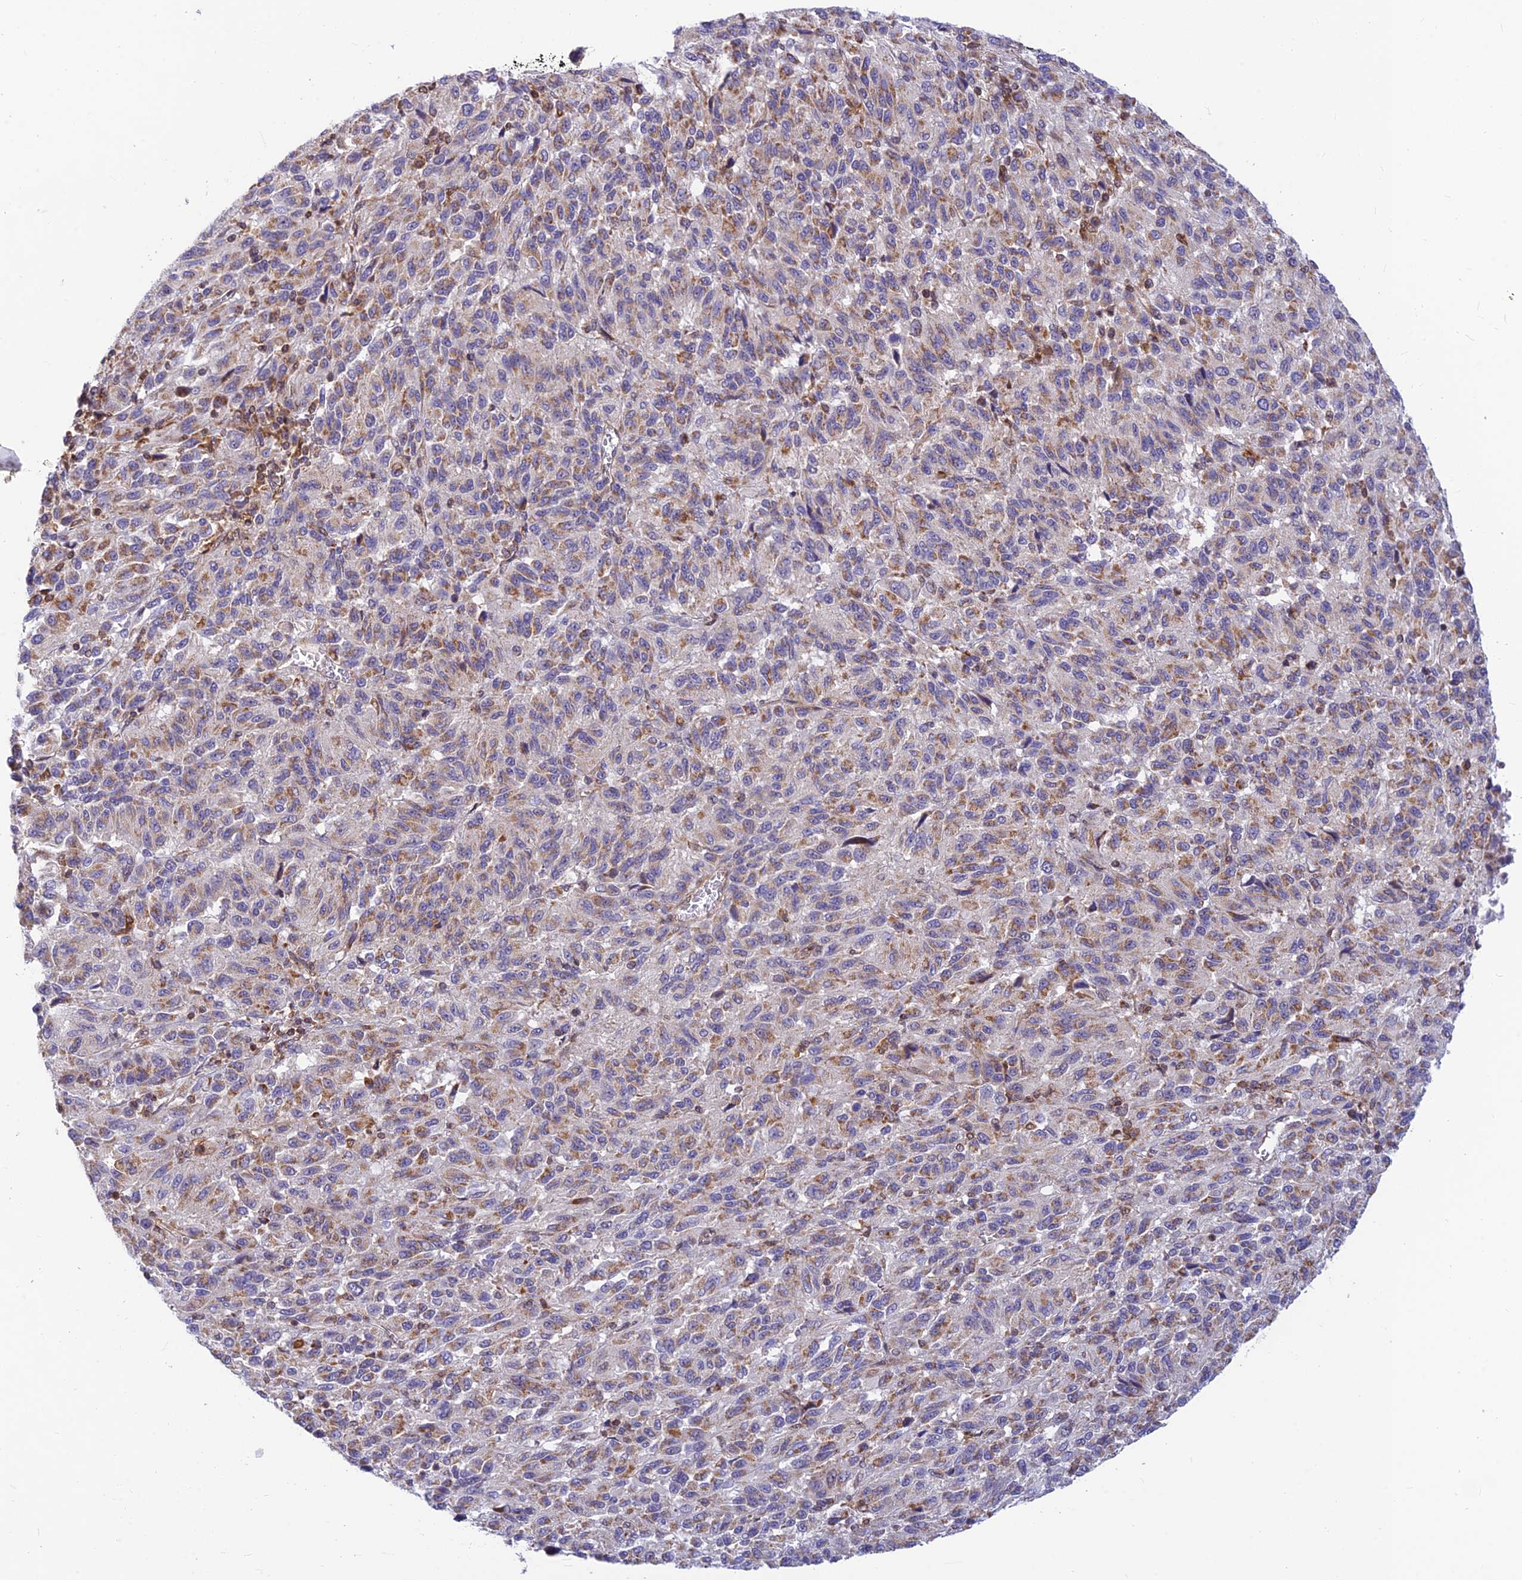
{"staining": {"intensity": "weak", "quantity": "25%-75%", "location": "cytoplasmic/membranous"}, "tissue": "melanoma", "cell_type": "Tumor cells", "image_type": "cancer", "snomed": [{"axis": "morphology", "description": "Malignant melanoma, Metastatic site"}, {"axis": "topography", "description": "Lung"}], "caption": "Immunohistochemistry image of neoplastic tissue: malignant melanoma (metastatic site) stained using immunohistochemistry reveals low levels of weak protein expression localized specifically in the cytoplasmic/membranous of tumor cells, appearing as a cytoplasmic/membranous brown color.", "gene": "LYSMD2", "patient": {"sex": "male", "age": 64}}